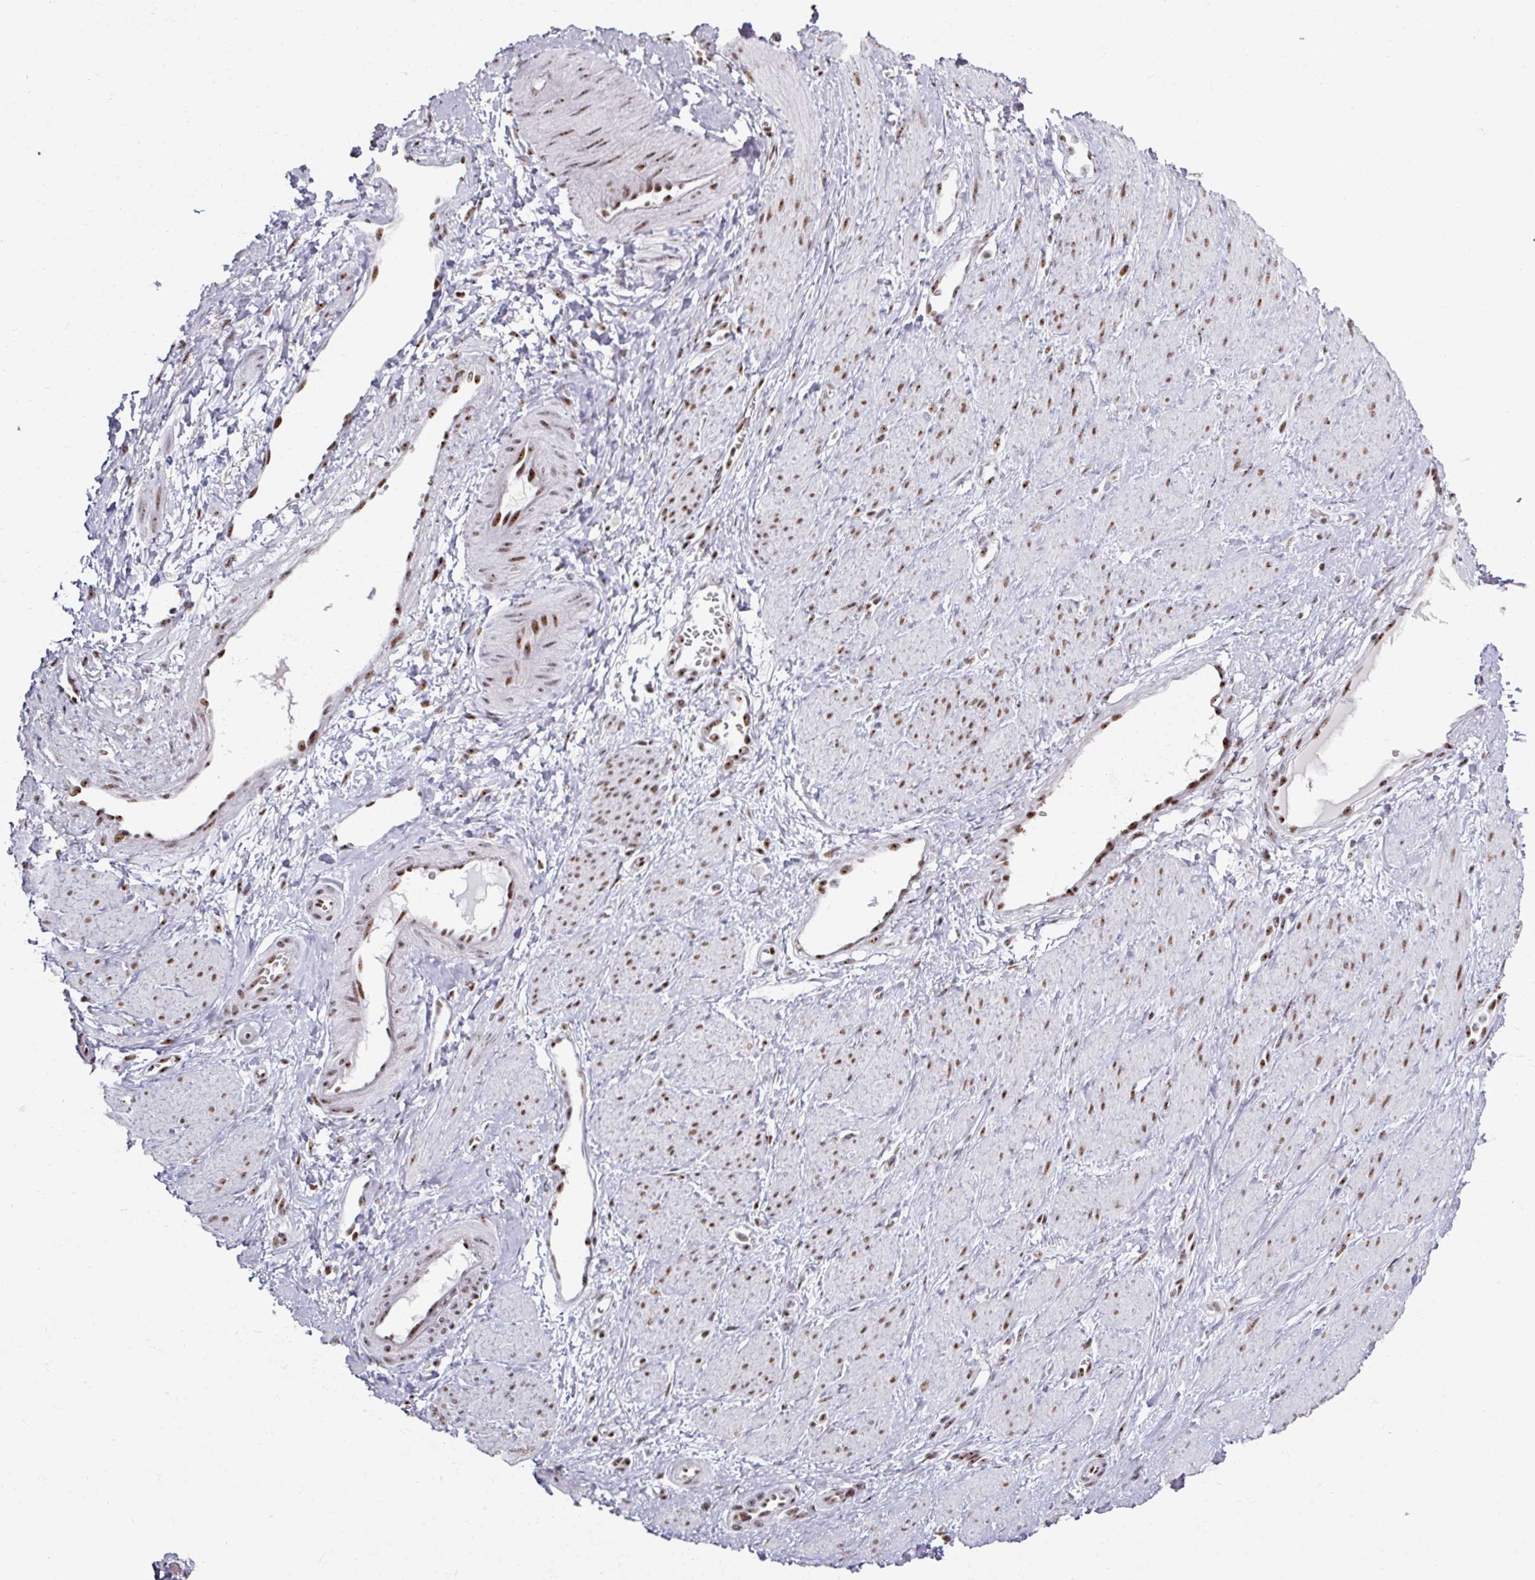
{"staining": {"intensity": "moderate", "quantity": ">75%", "location": "nuclear"}, "tissue": "smooth muscle", "cell_type": "Smooth muscle cells", "image_type": "normal", "snomed": [{"axis": "morphology", "description": "Normal tissue, NOS"}, {"axis": "topography", "description": "Smooth muscle"}, {"axis": "topography", "description": "Uterus"}], "caption": "Brown immunohistochemical staining in benign human smooth muscle displays moderate nuclear positivity in about >75% of smooth muscle cells.", "gene": "ADAR", "patient": {"sex": "female", "age": 39}}